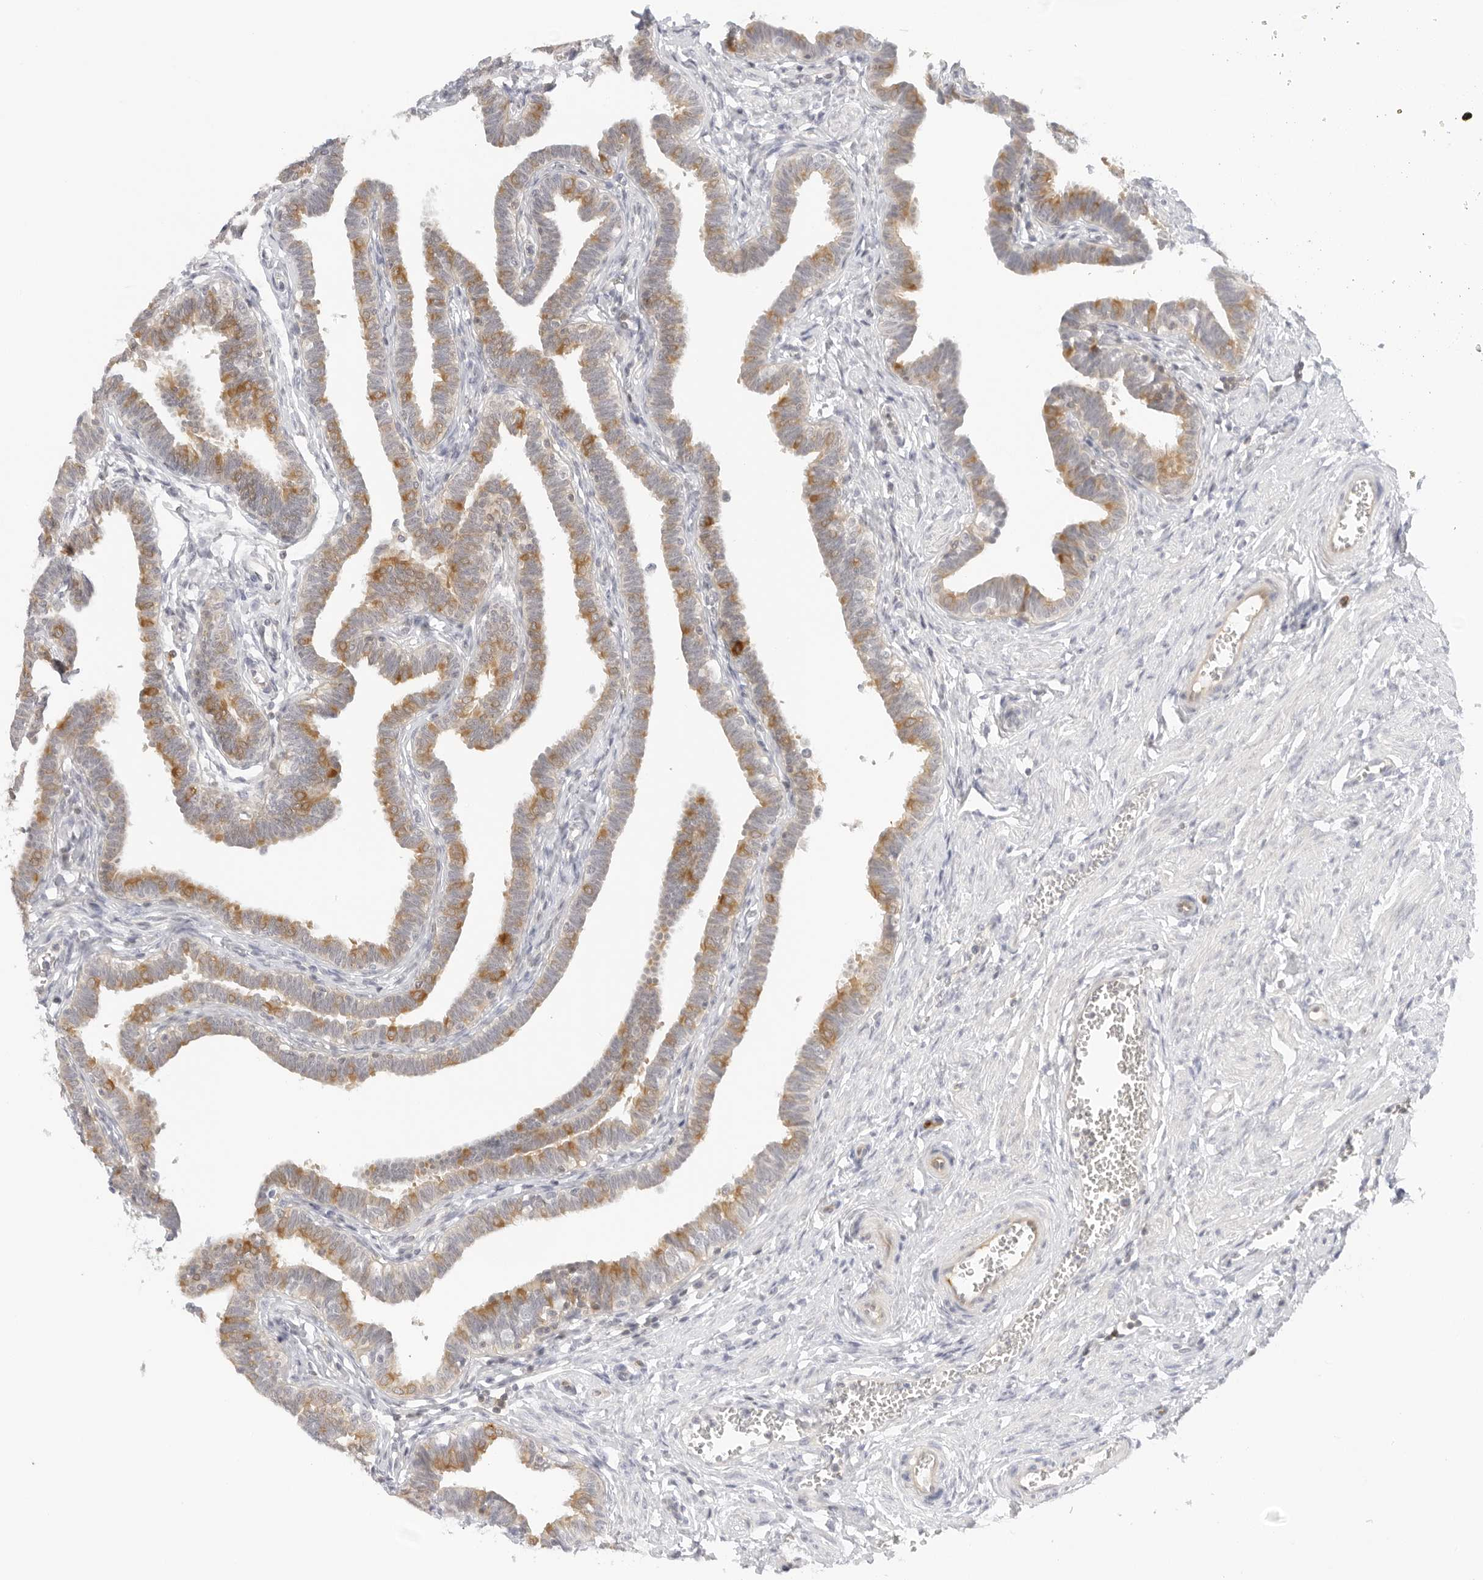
{"staining": {"intensity": "moderate", "quantity": "25%-75%", "location": "cytoplasmic/membranous"}, "tissue": "fallopian tube", "cell_type": "Glandular cells", "image_type": "normal", "snomed": [{"axis": "morphology", "description": "Normal tissue, NOS"}, {"axis": "topography", "description": "Fallopian tube"}, {"axis": "topography", "description": "Ovary"}], "caption": "Moderate cytoplasmic/membranous expression is present in about 25%-75% of glandular cells in normal fallopian tube. (Stains: DAB in brown, nuclei in blue, Microscopy: brightfield microscopy at high magnification).", "gene": "OSCP1", "patient": {"sex": "female", "age": 23}}